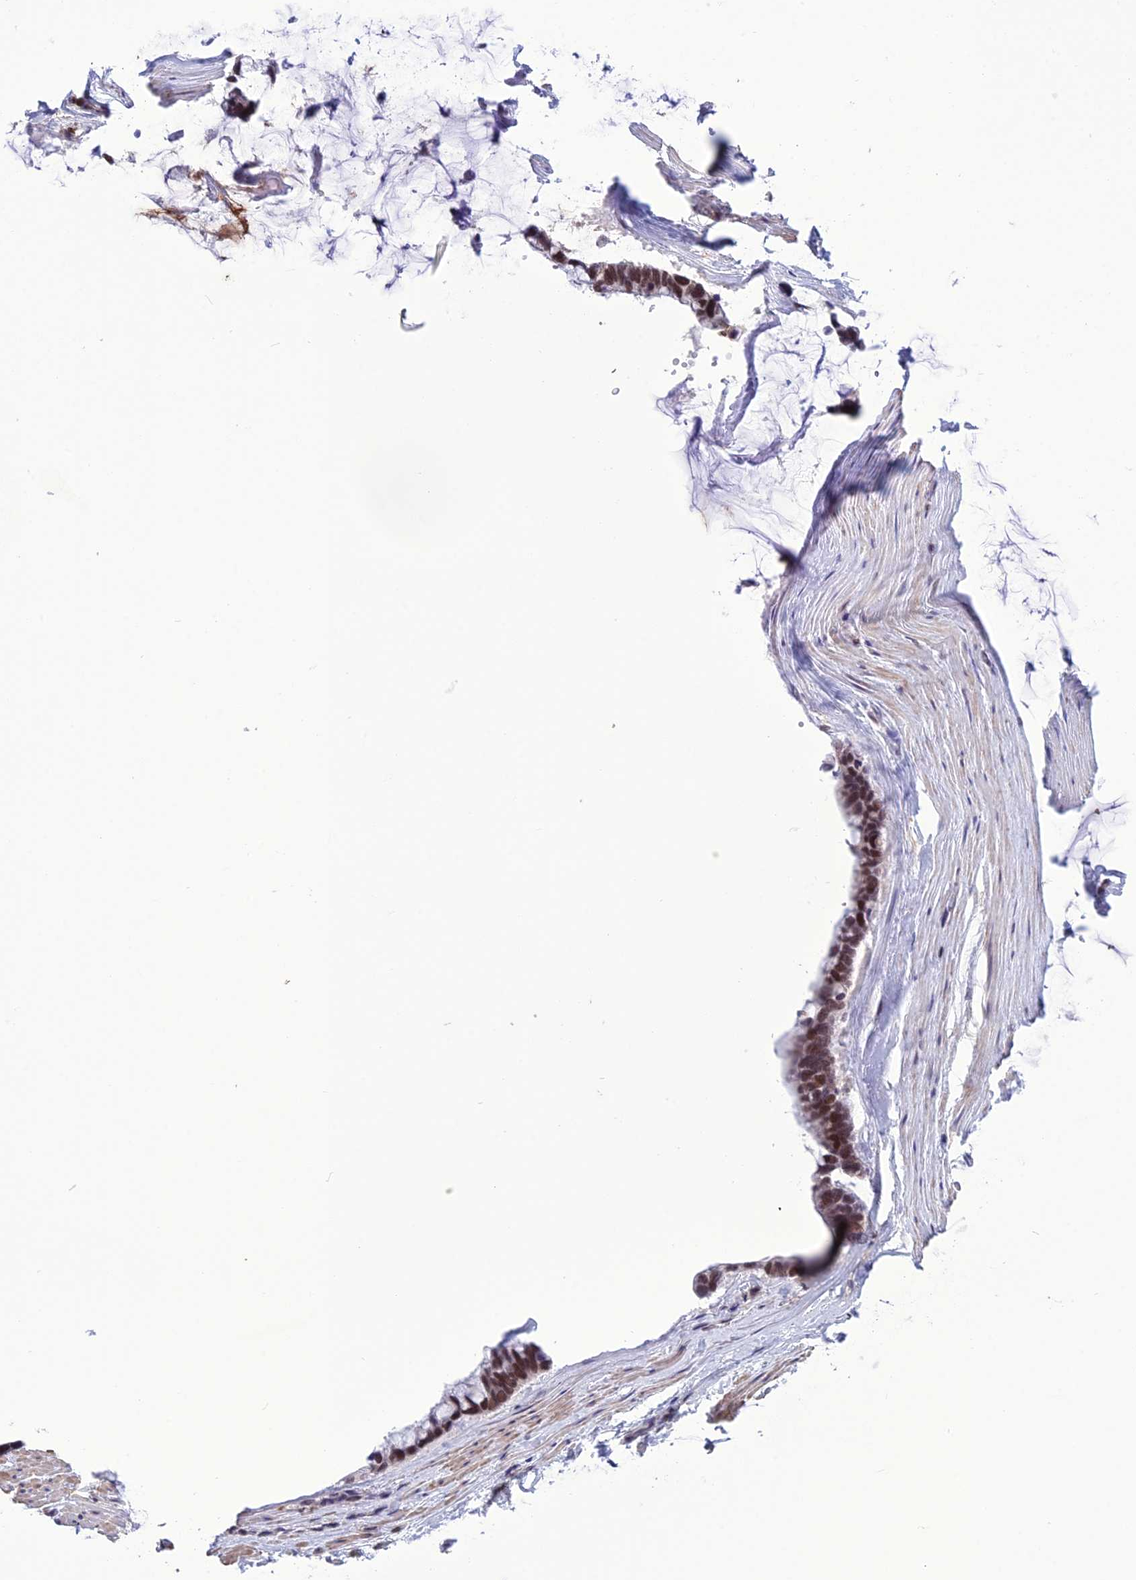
{"staining": {"intensity": "moderate", "quantity": ">75%", "location": "nuclear"}, "tissue": "ovarian cancer", "cell_type": "Tumor cells", "image_type": "cancer", "snomed": [{"axis": "morphology", "description": "Cystadenocarcinoma, mucinous, NOS"}, {"axis": "topography", "description": "Ovary"}], "caption": "This is an image of immunohistochemistry (IHC) staining of ovarian mucinous cystadenocarcinoma, which shows moderate positivity in the nuclear of tumor cells.", "gene": "MIS12", "patient": {"sex": "female", "age": 39}}